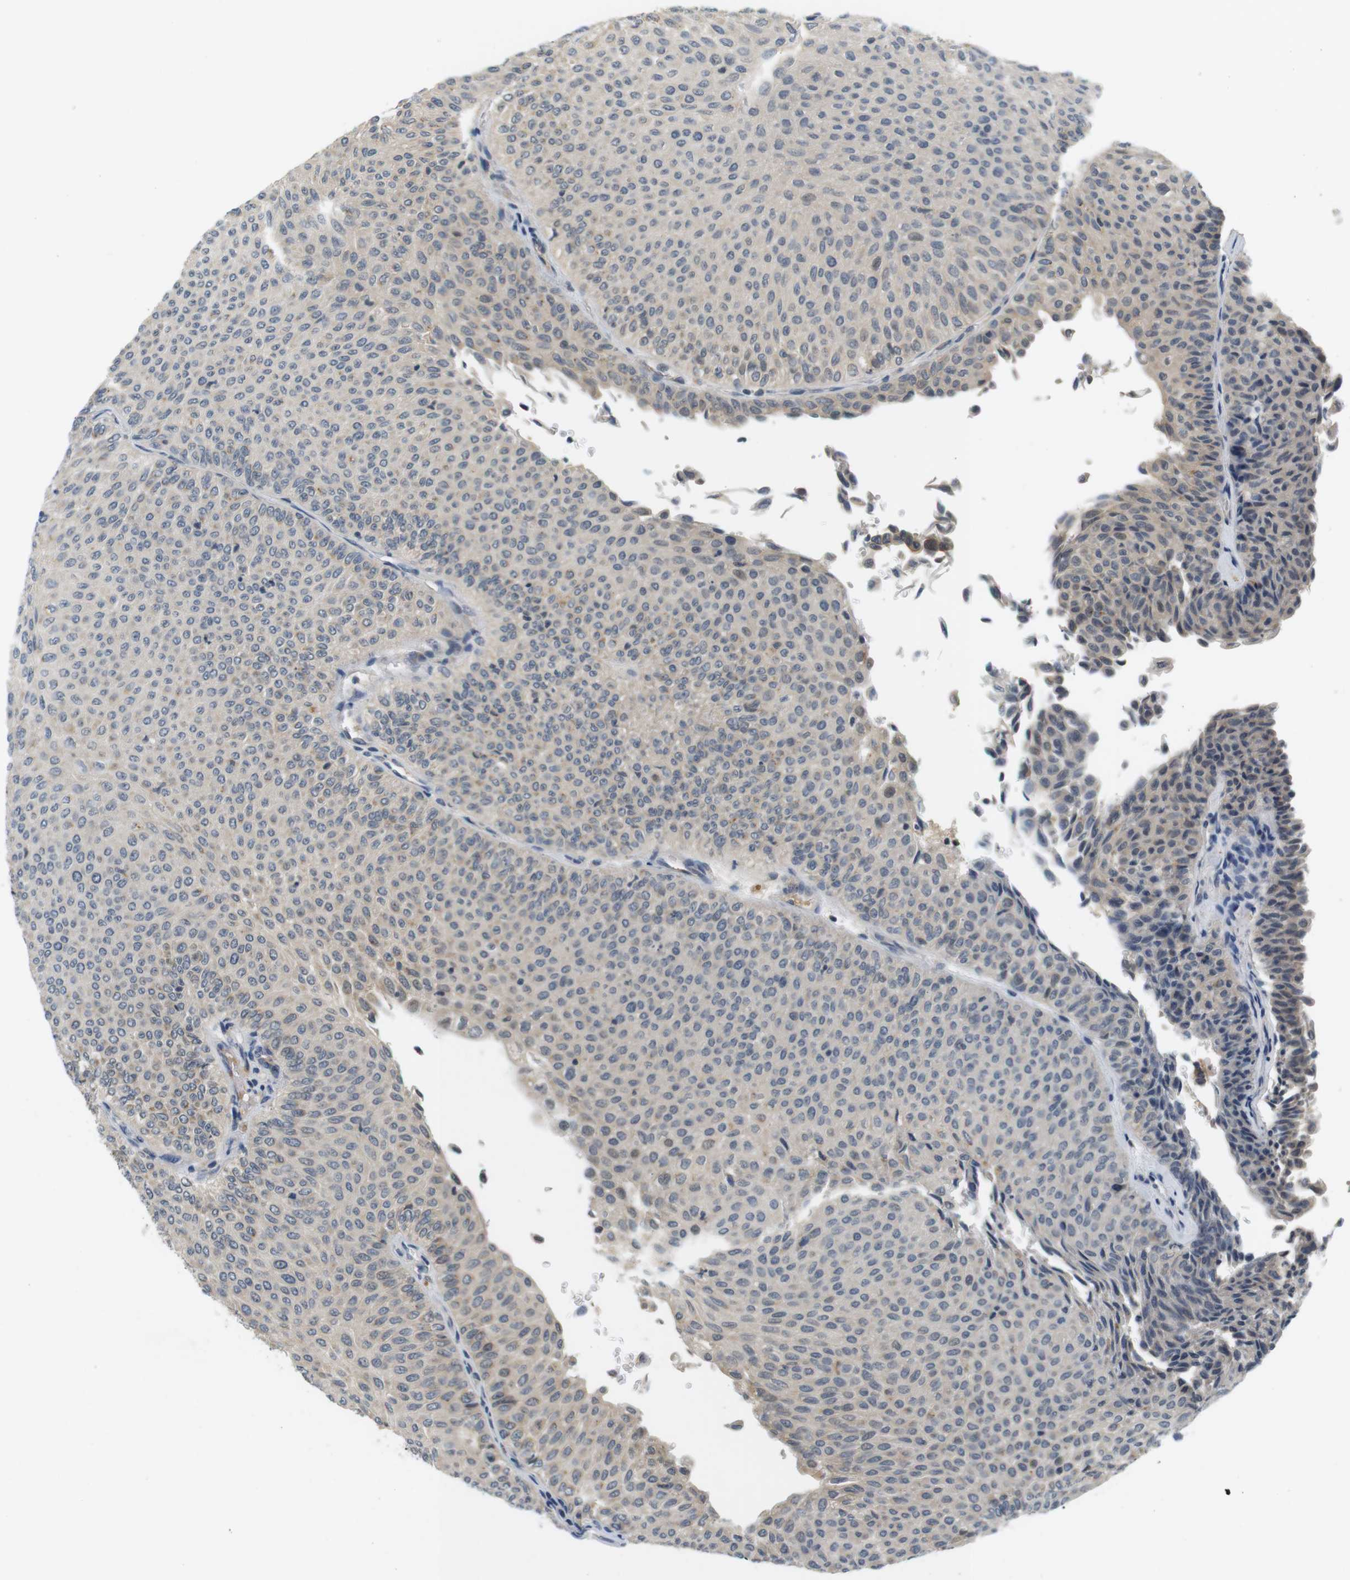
{"staining": {"intensity": "negative", "quantity": "none", "location": "none"}, "tissue": "urothelial cancer", "cell_type": "Tumor cells", "image_type": "cancer", "snomed": [{"axis": "morphology", "description": "Urothelial carcinoma, Low grade"}, {"axis": "topography", "description": "Urinary bladder"}], "caption": "IHC of human low-grade urothelial carcinoma reveals no expression in tumor cells. (Brightfield microscopy of DAB immunohistochemistry at high magnification).", "gene": "WNT7A", "patient": {"sex": "male", "age": 78}}